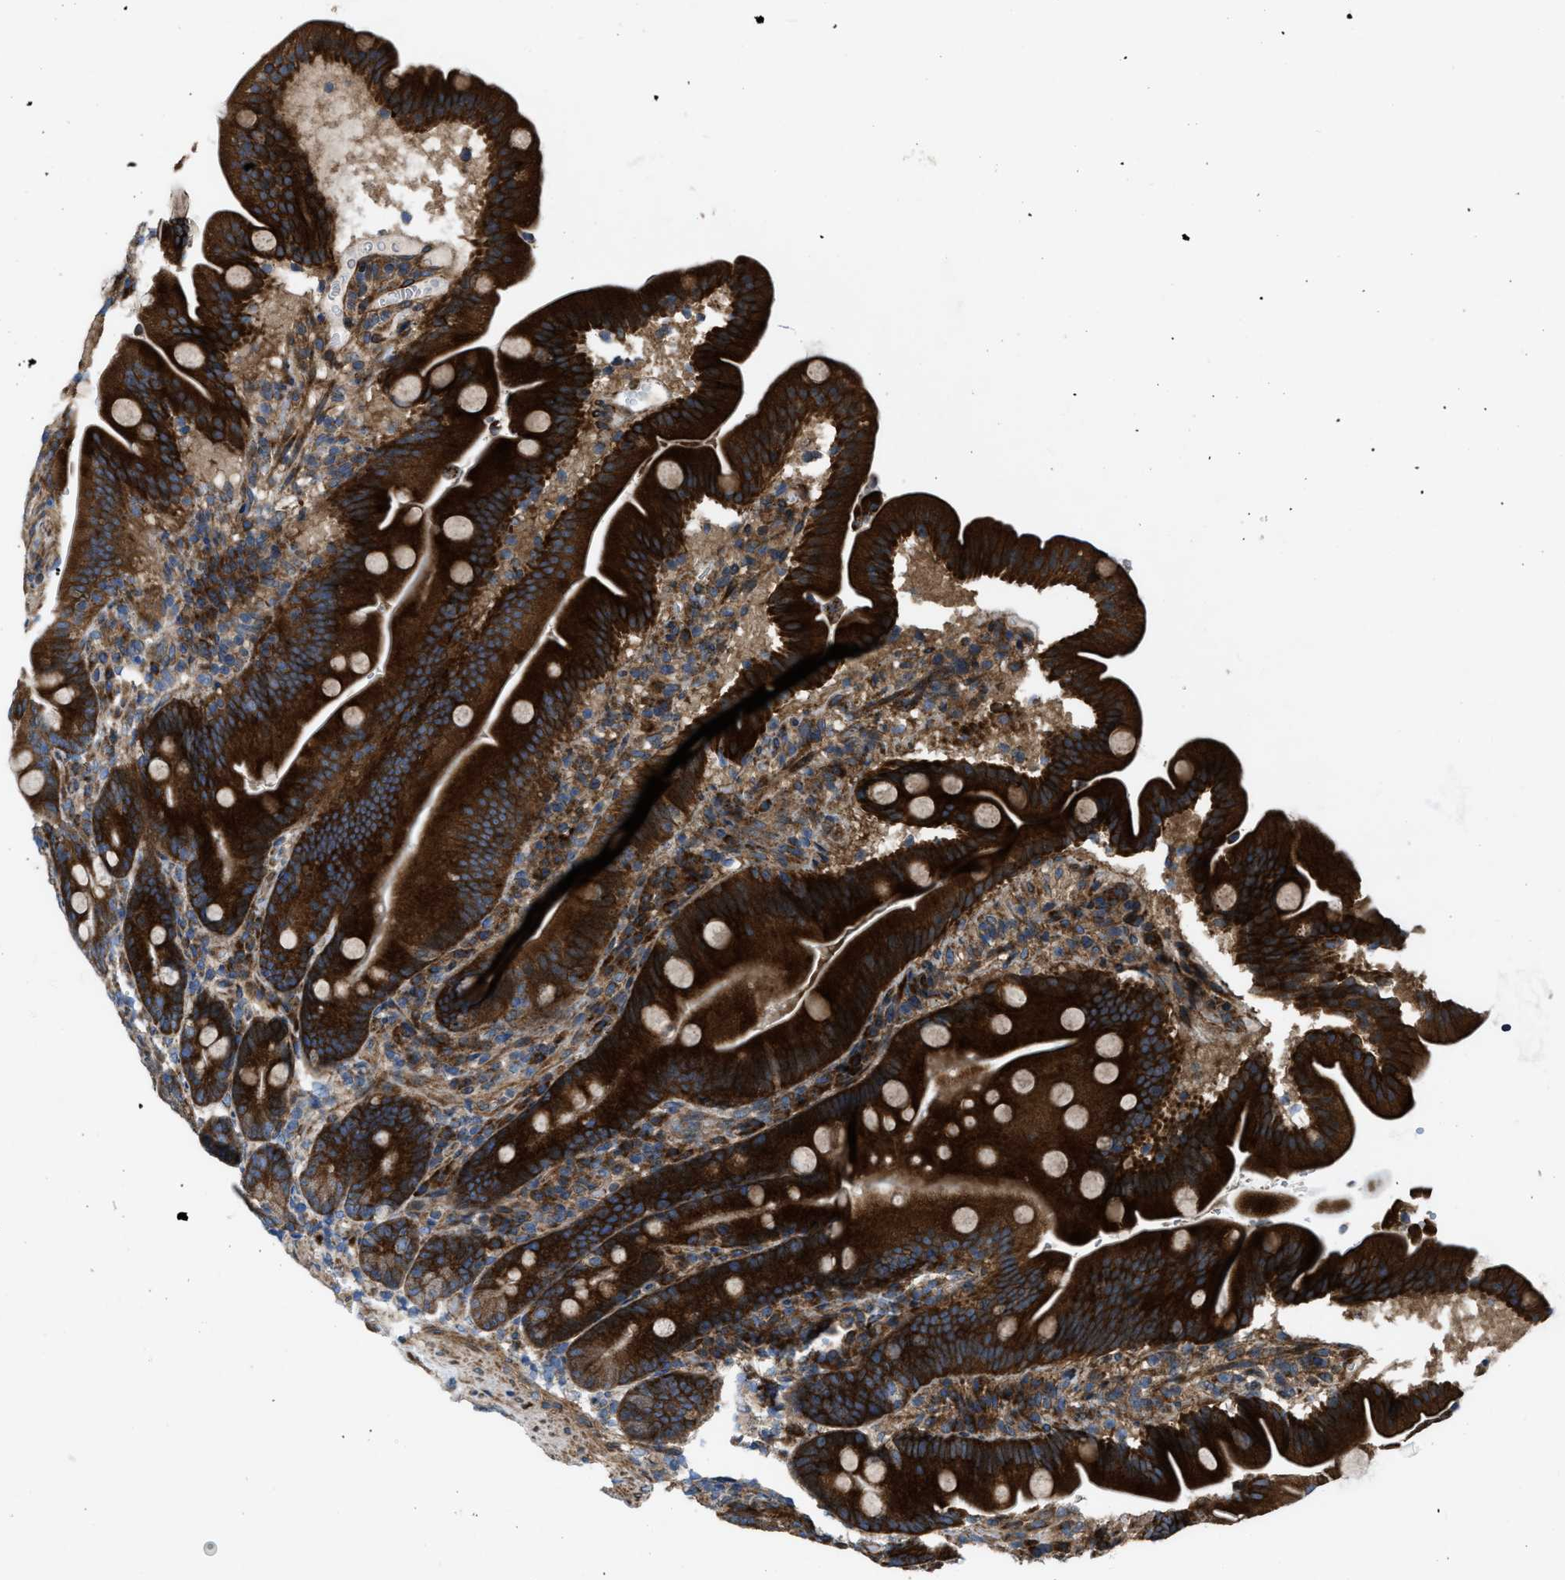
{"staining": {"intensity": "strong", "quantity": ">75%", "location": "cytoplasmic/membranous"}, "tissue": "duodenum", "cell_type": "Glandular cells", "image_type": "normal", "snomed": [{"axis": "morphology", "description": "Normal tissue, NOS"}, {"axis": "topography", "description": "Duodenum"}], "caption": "Immunohistochemistry (IHC) of normal human duodenum reveals high levels of strong cytoplasmic/membranous positivity in approximately >75% of glandular cells. The protein of interest is stained brown, and the nuclei are stained in blue (DAB (3,3'-diaminobenzidine) IHC with brightfield microscopy, high magnification).", "gene": "PER3", "patient": {"sex": "male", "age": 54}}